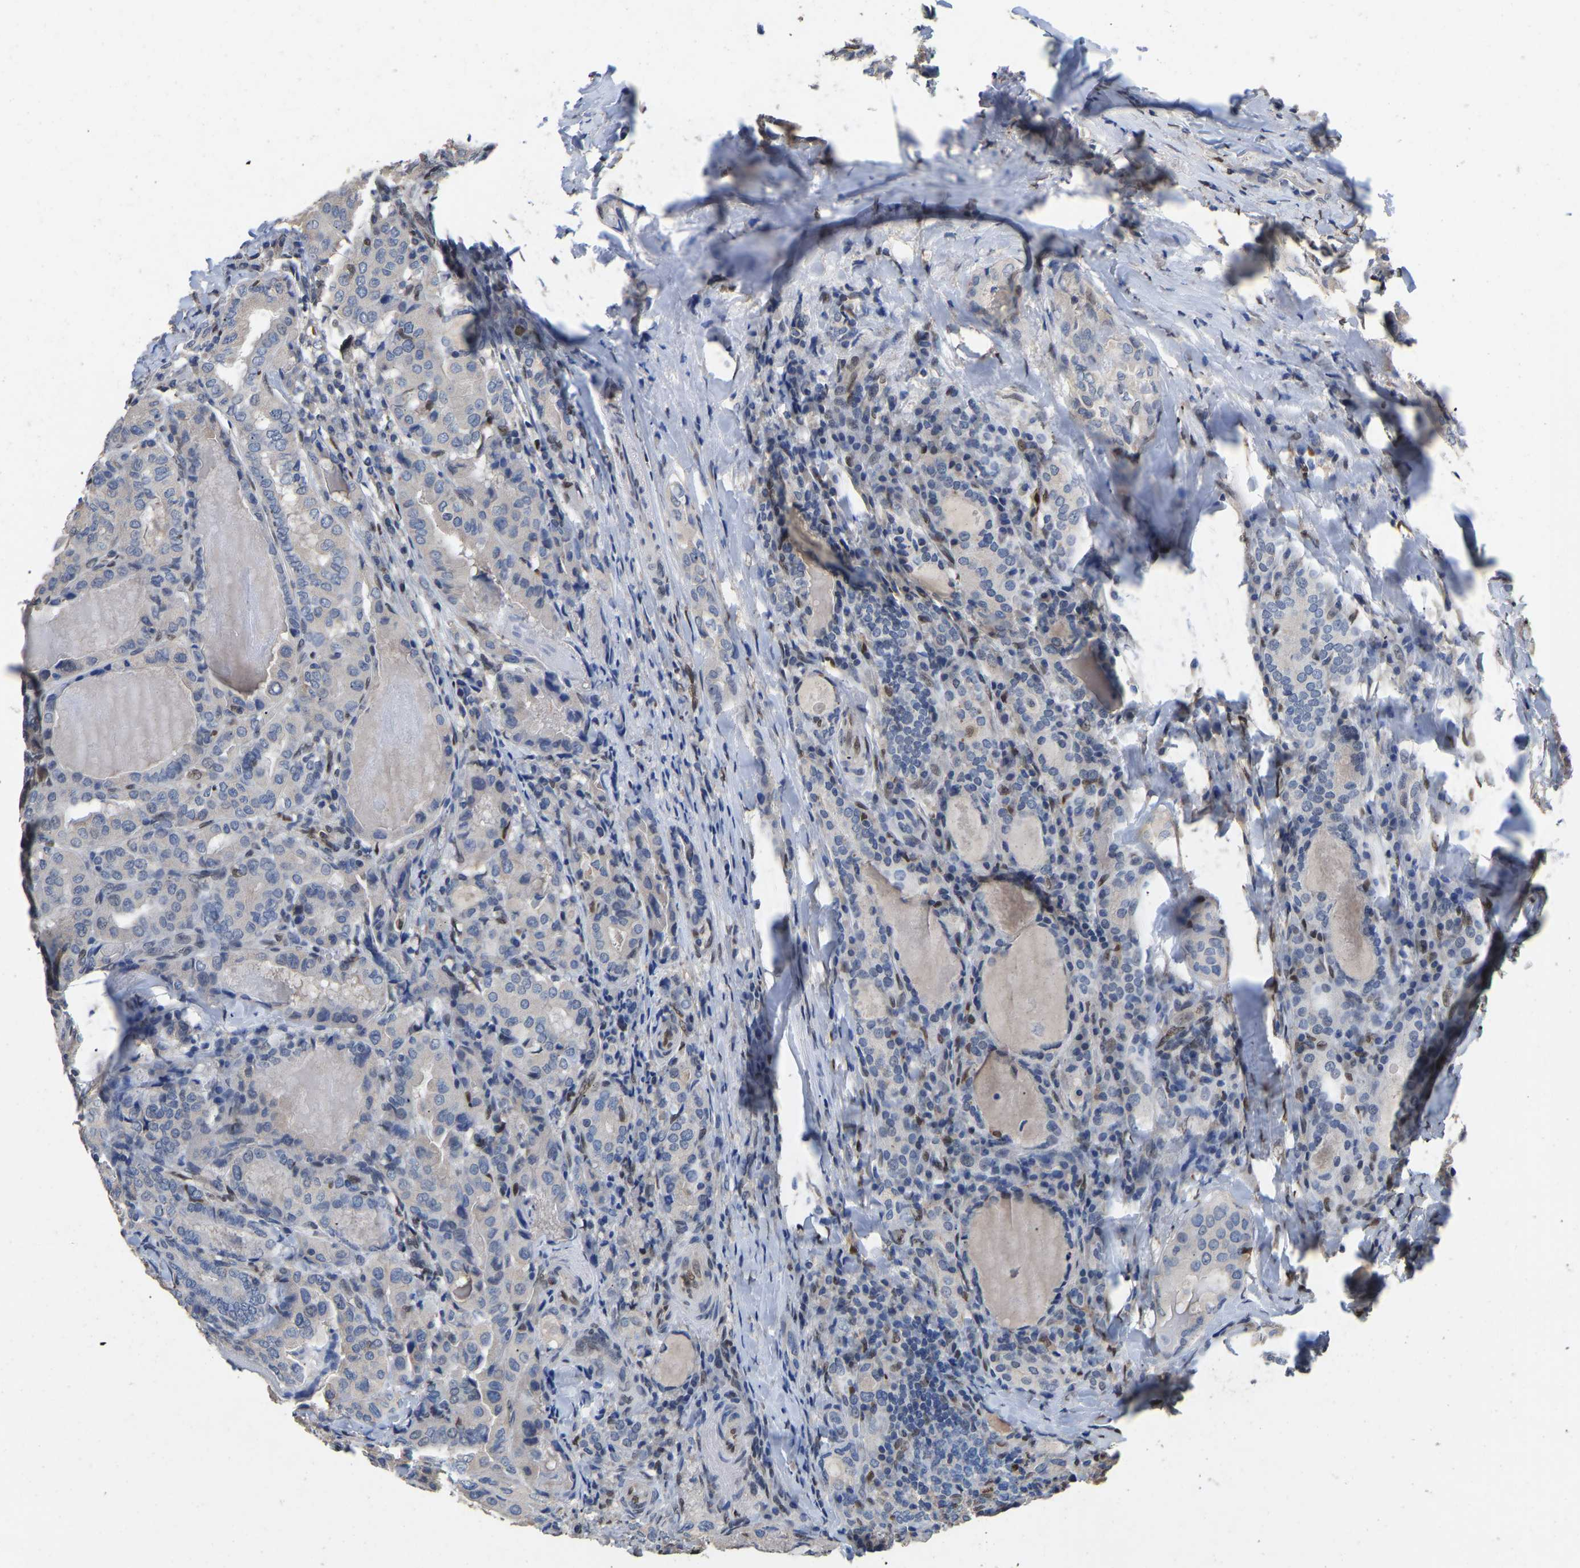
{"staining": {"intensity": "negative", "quantity": "none", "location": "none"}, "tissue": "thyroid cancer", "cell_type": "Tumor cells", "image_type": "cancer", "snomed": [{"axis": "morphology", "description": "Papillary adenocarcinoma, NOS"}, {"axis": "topography", "description": "Thyroid gland"}], "caption": "Thyroid cancer was stained to show a protein in brown. There is no significant expression in tumor cells. (Brightfield microscopy of DAB (3,3'-diaminobenzidine) IHC at high magnification).", "gene": "QKI", "patient": {"sex": "female", "age": 42}}